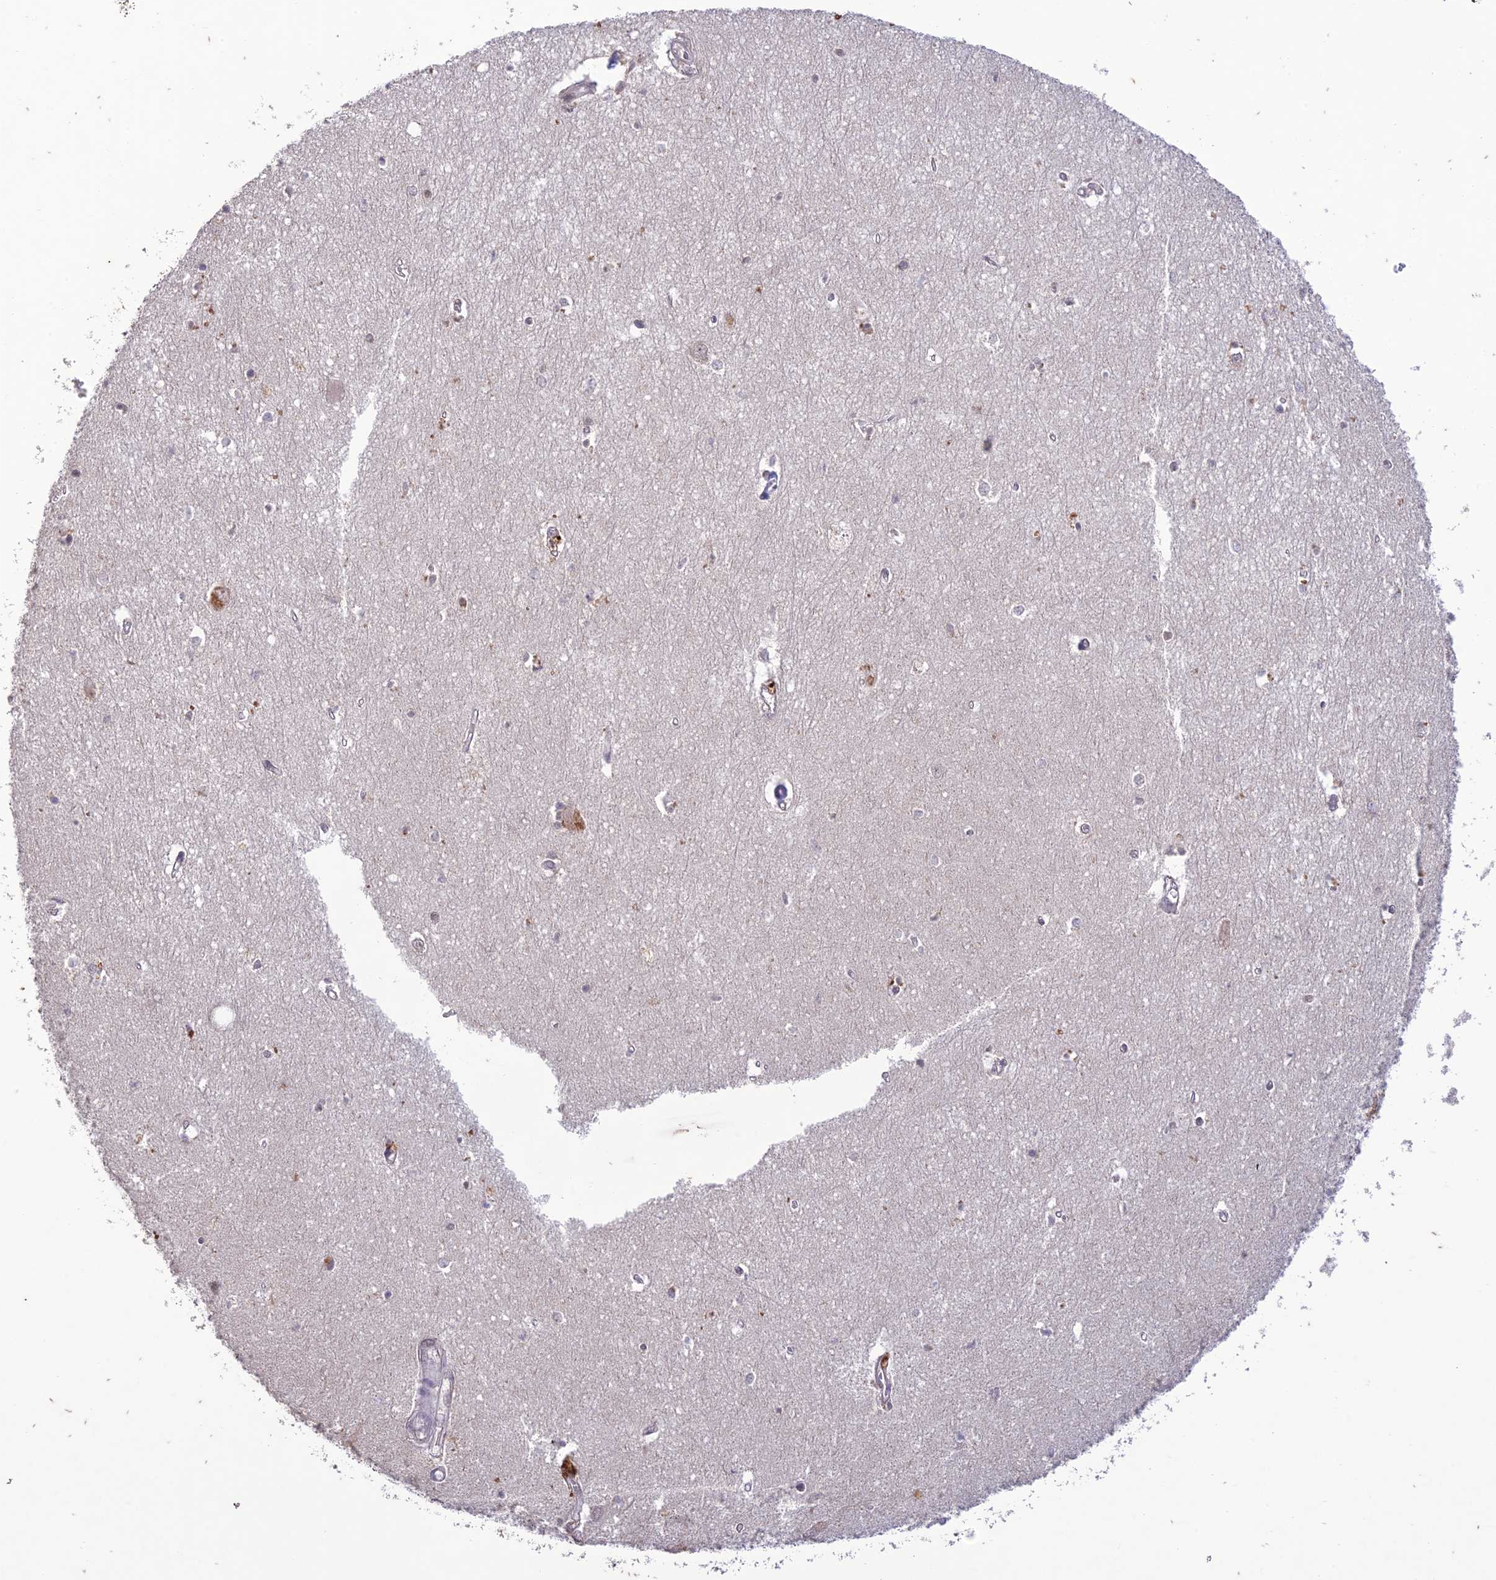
{"staining": {"intensity": "weak", "quantity": "25%-75%", "location": "cytoplasmic/membranous,nuclear"}, "tissue": "hippocampus", "cell_type": "Glial cells", "image_type": "normal", "snomed": [{"axis": "morphology", "description": "Normal tissue, NOS"}, {"axis": "topography", "description": "Hippocampus"}], "caption": "Hippocampus stained with DAB (3,3'-diaminobenzidine) IHC exhibits low levels of weak cytoplasmic/membranous,nuclear staining in approximately 25%-75% of glial cells. (IHC, brightfield microscopy, high magnification).", "gene": "POP4", "patient": {"sex": "female", "age": 64}}